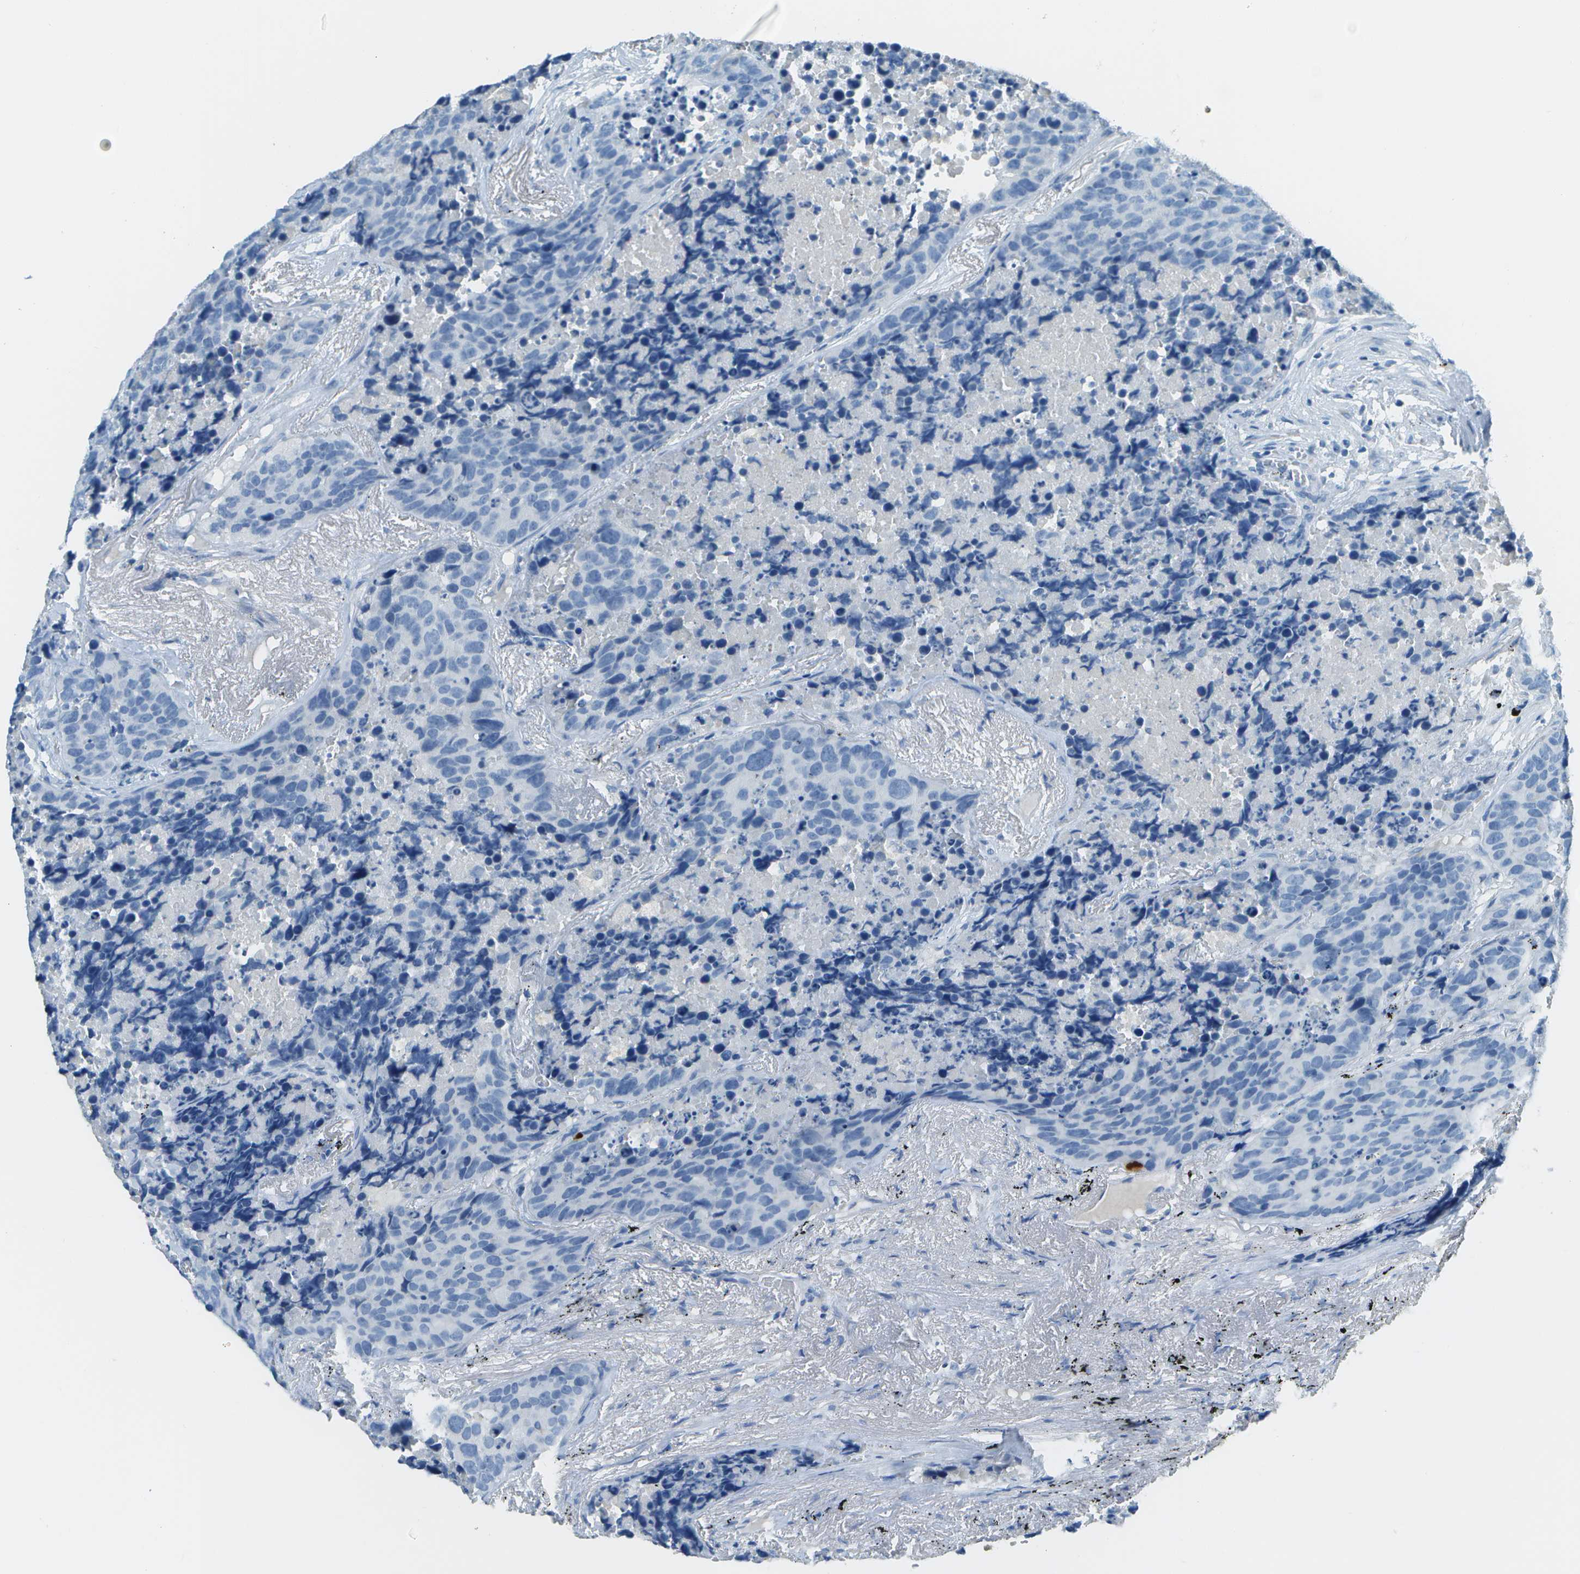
{"staining": {"intensity": "negative", "quantity": "none", "location": "none"}, "tissue": "carcinoid", "cell_type": "Tumor cells", "image_type": "cancer", "snomed": [{"axis": "morphology", "description": "Carcinoid, malignant, NOS"}, {"axis": "topography", "description": "Lung"}], "caption": "A high-resolution micrograph shows immunohistochemistry (IHC) staining of carcinoid, which demonstrates no significant positivity in tumor cells.", "gene": "C1S", "patient": {"sex": "male", "age": 60}}